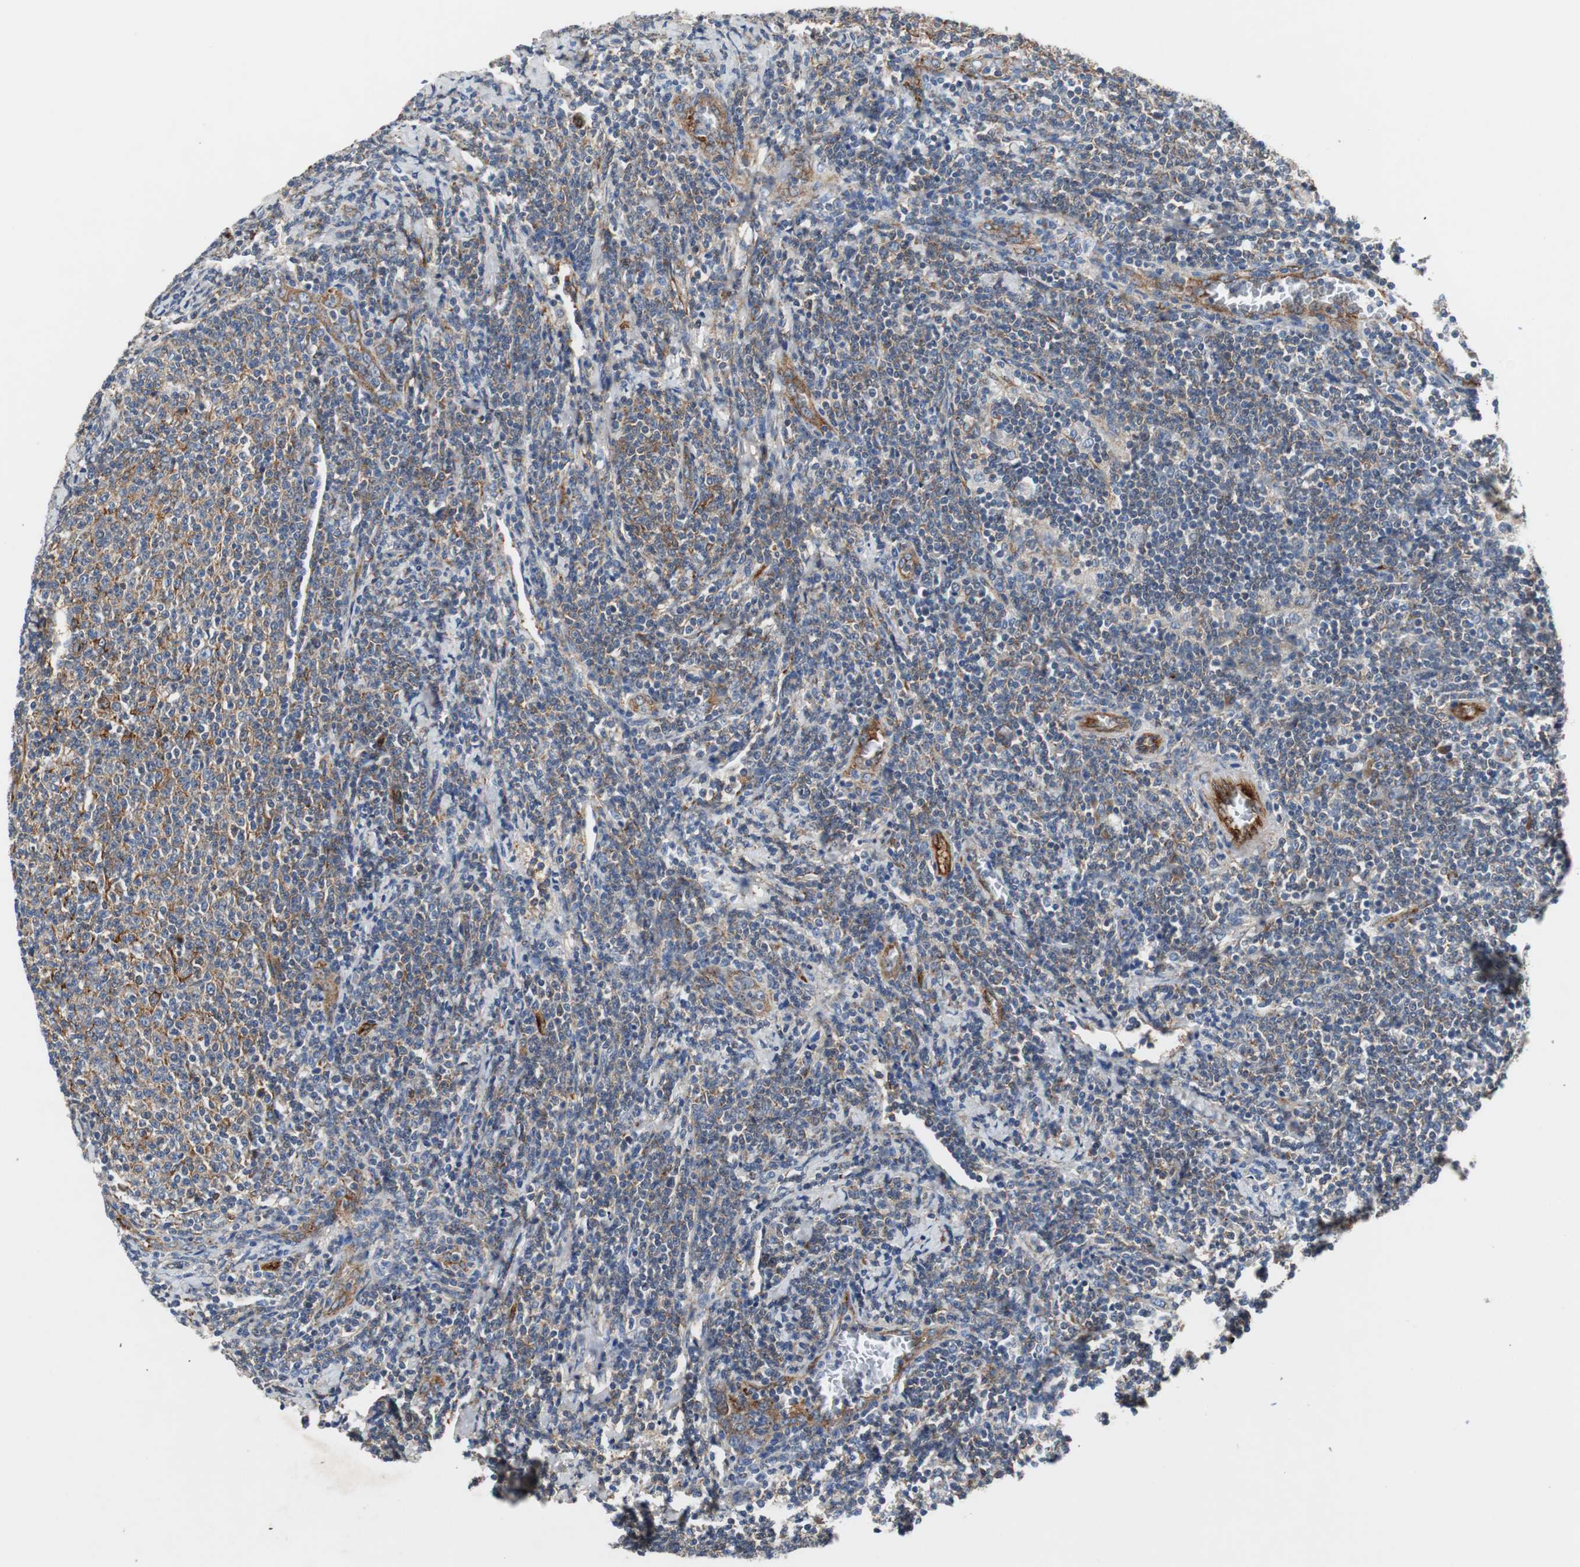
{"staining": {"intensity": "moderate", "quantity": ">75%", "location": "cytoplasmic/membranous"}, "tissue": "lymphoma", "cell_type": "Tumor cells", "image_type": "cancer", "snomed": [{"axis": "morphology", "description": "Malignant lymphoma, non-Hodgkin's type, Low grade"}, {"axis": "topography", "description": "Lymph node"}], "caption": "This micrograph displays malignant lymphoma, non-Hodgkin's type (low-grade) stained with immunohistochemistry to label a protein in brown. The cytoplasmic/membranous of tumor cells show moderate positivity for the protein. Nuclei are counter-stained blue.", "gene": "ISCU", "patient": {"sex": "male", "age": 66}}